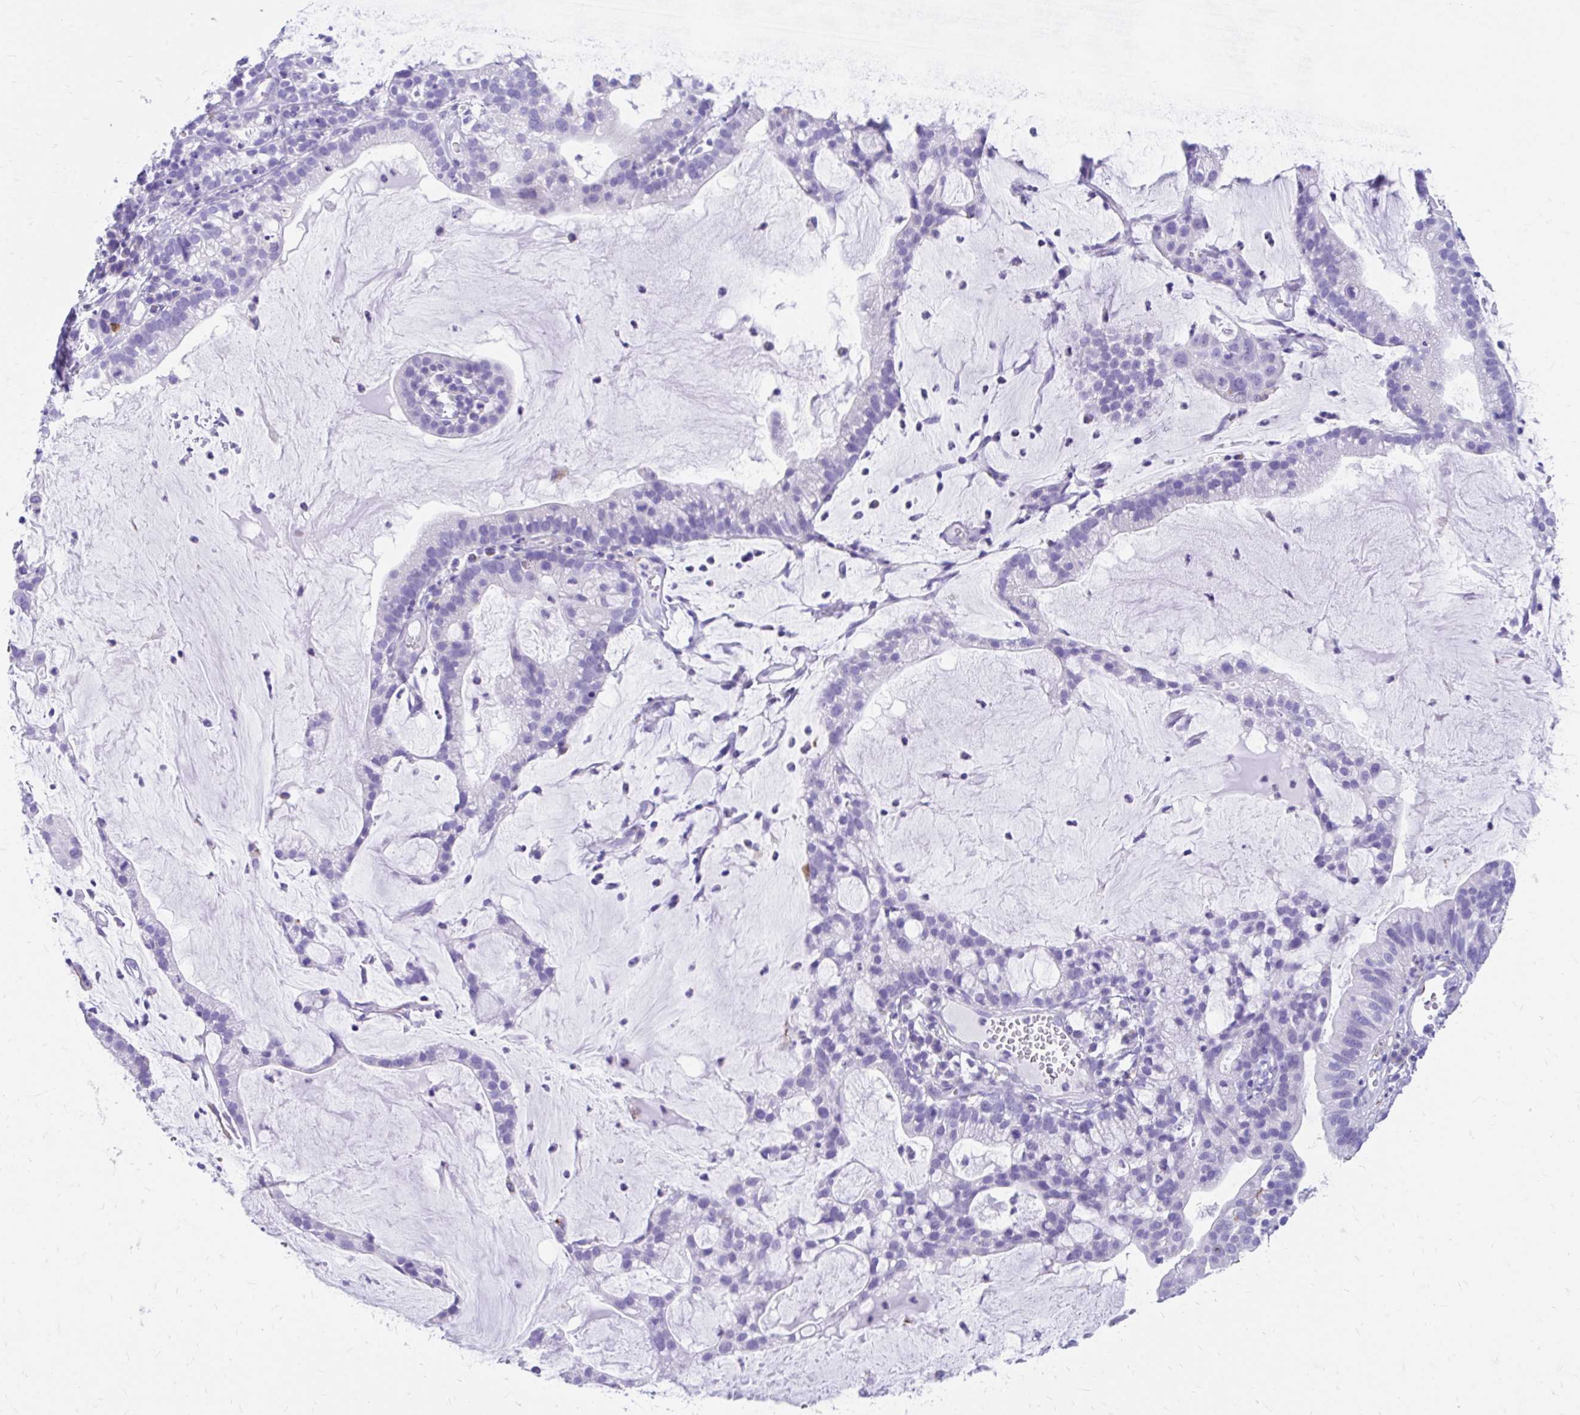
{"staining": {"intensity": "negative", "quantity": "none", "location": "none"}, "tissue": "cervical cancer", "cell_type": "Tumor cells", "image_type": "cancer", "snomed": [{"axis": "morphology", "description": "Adenocarcinoma, NOS"}, {"axis": "topography", "description": "Cervix"}], "caption": "A high-resolution photomicrograph shows immunohistochemistry staining of cervical cancer (adenocarcinoma), which exhibits no significant positivity in tumor cells.", "gene": "ZNF699", "patient": {"sex": "female", "age": 41}}